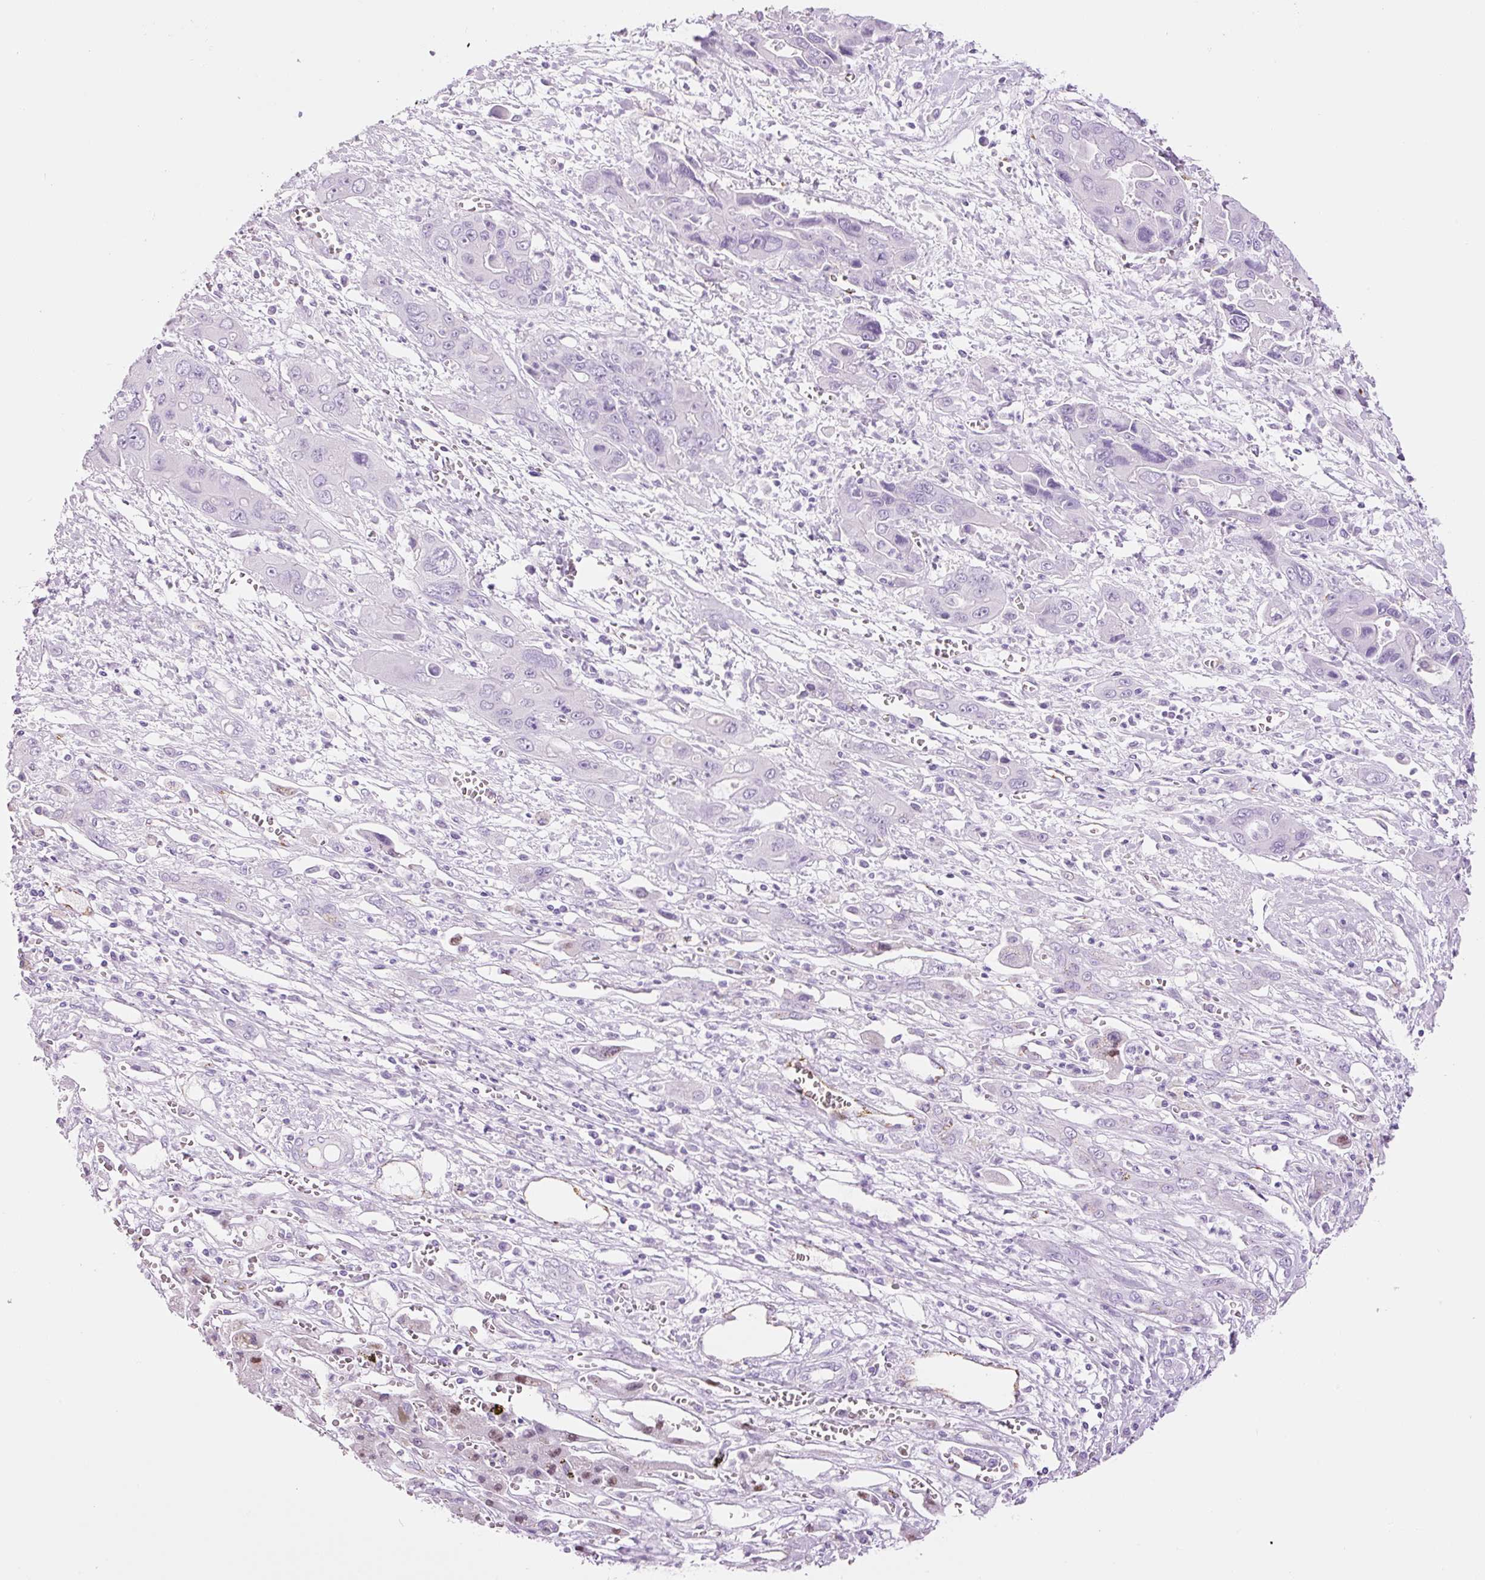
{"staining": {"intensity": "negative", "quantity": "none", "location": "none"}, "tissue": "liver cancer", "cell_type": "Tumor cells", "image_type": "cancer", "snomed": [{"axis": "morphology", "description": "Cholangiocarcinoma"}, {"axis": "topography", "description": "Liver"}], "caption": "Liver cholangiocarcinoma stained for a protein using immunohistochemistry reveals no staining tumor cells.", "gene": "ADSS1", "patient": {"sex": "male", "age": 67}}